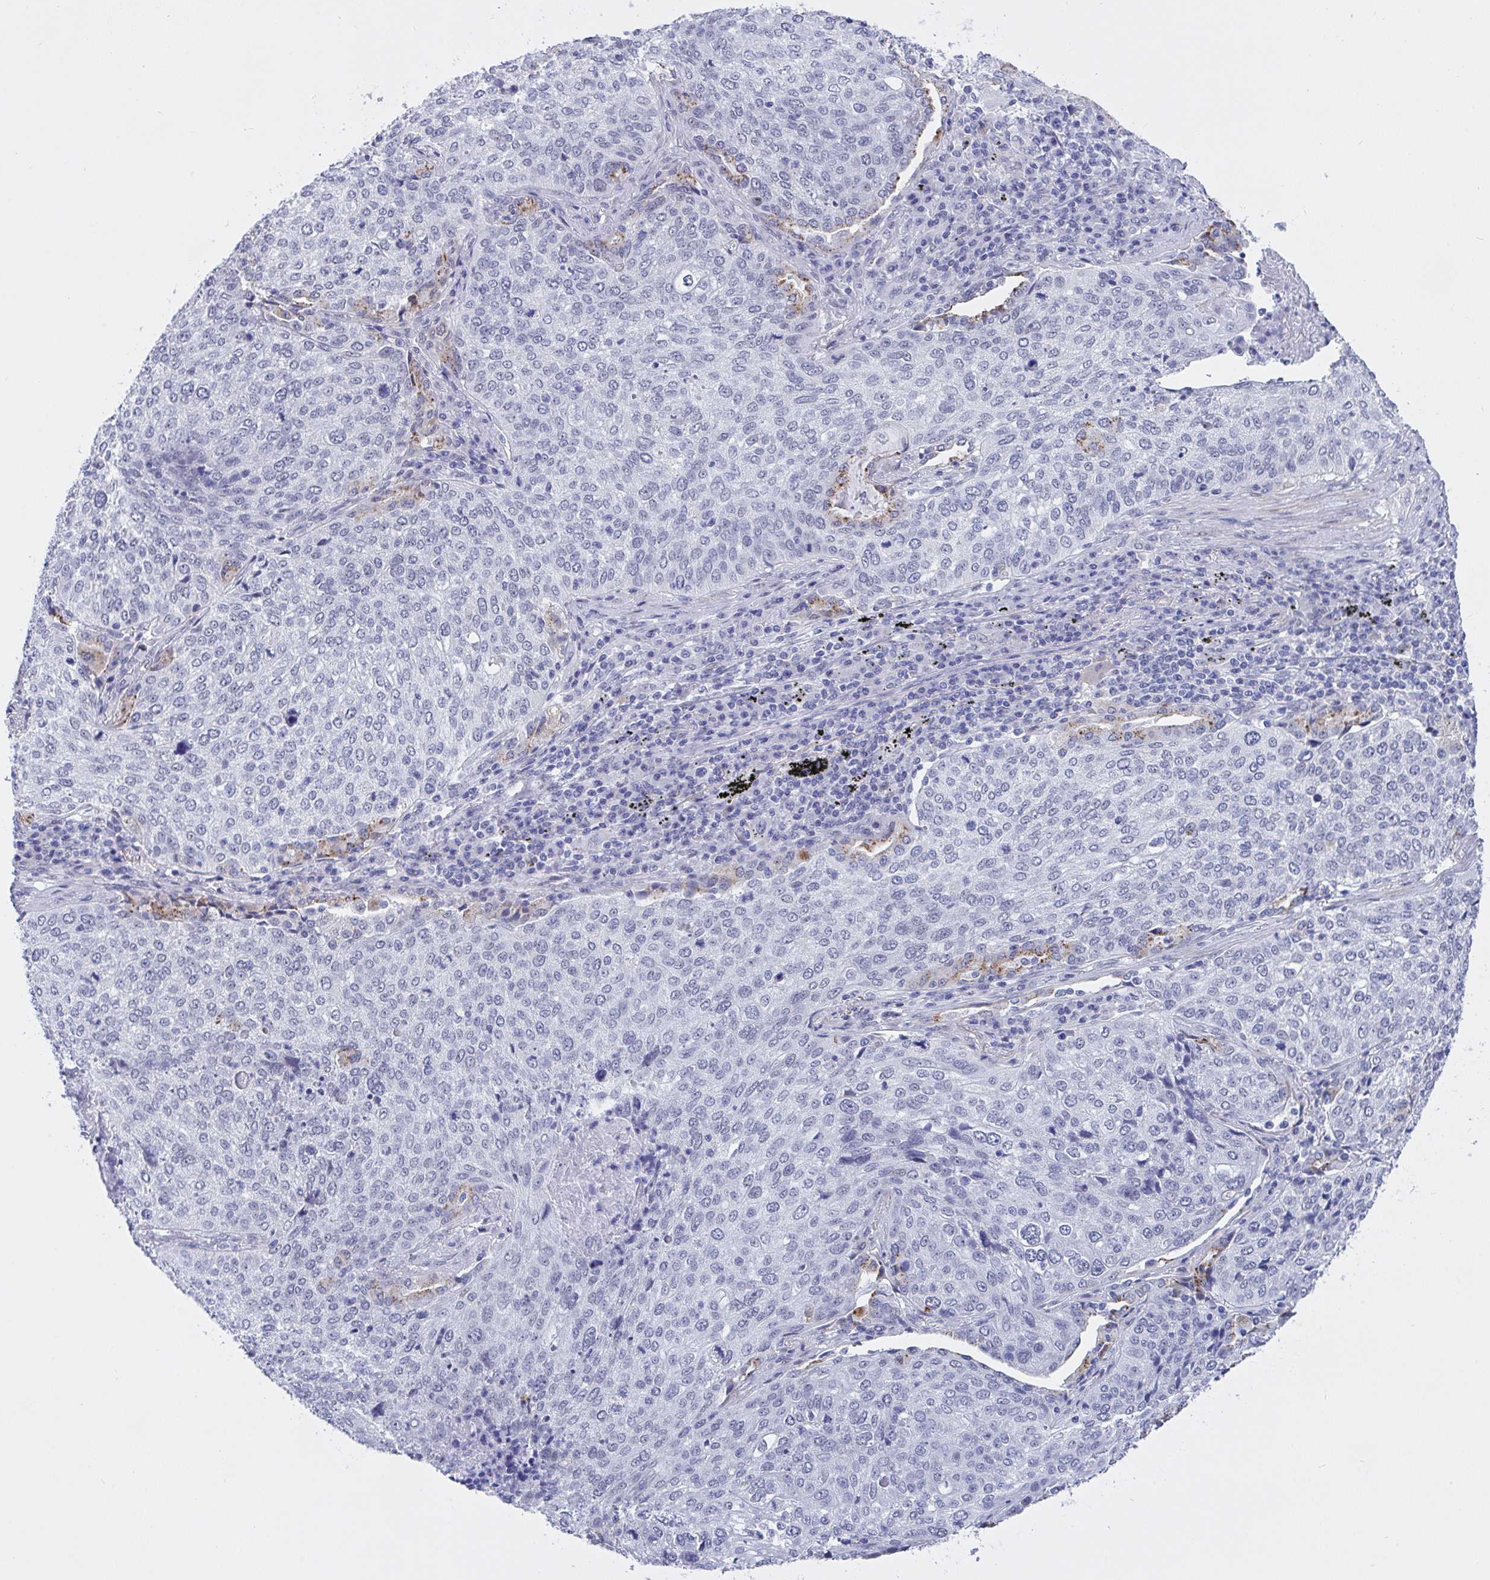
{"staining": {"intensity": "negative", "quantity": "none", "location": "none"}, "tissue": "lung cancer", "cell_type": "Tumor cells", "image_type": "cancer", "snomed": [{"axis": "morphology", "description": "Squamous cell carcinoma, NOS"}, {"axis": "topography", "description": "Lung"}], "caption": "Lung squamous cell carcinoma was stained to show a protein in brown. There is no significant staining in tumor cells.", "gene": "FBXL22", "patient": {"sex": "male", "age": 63}}